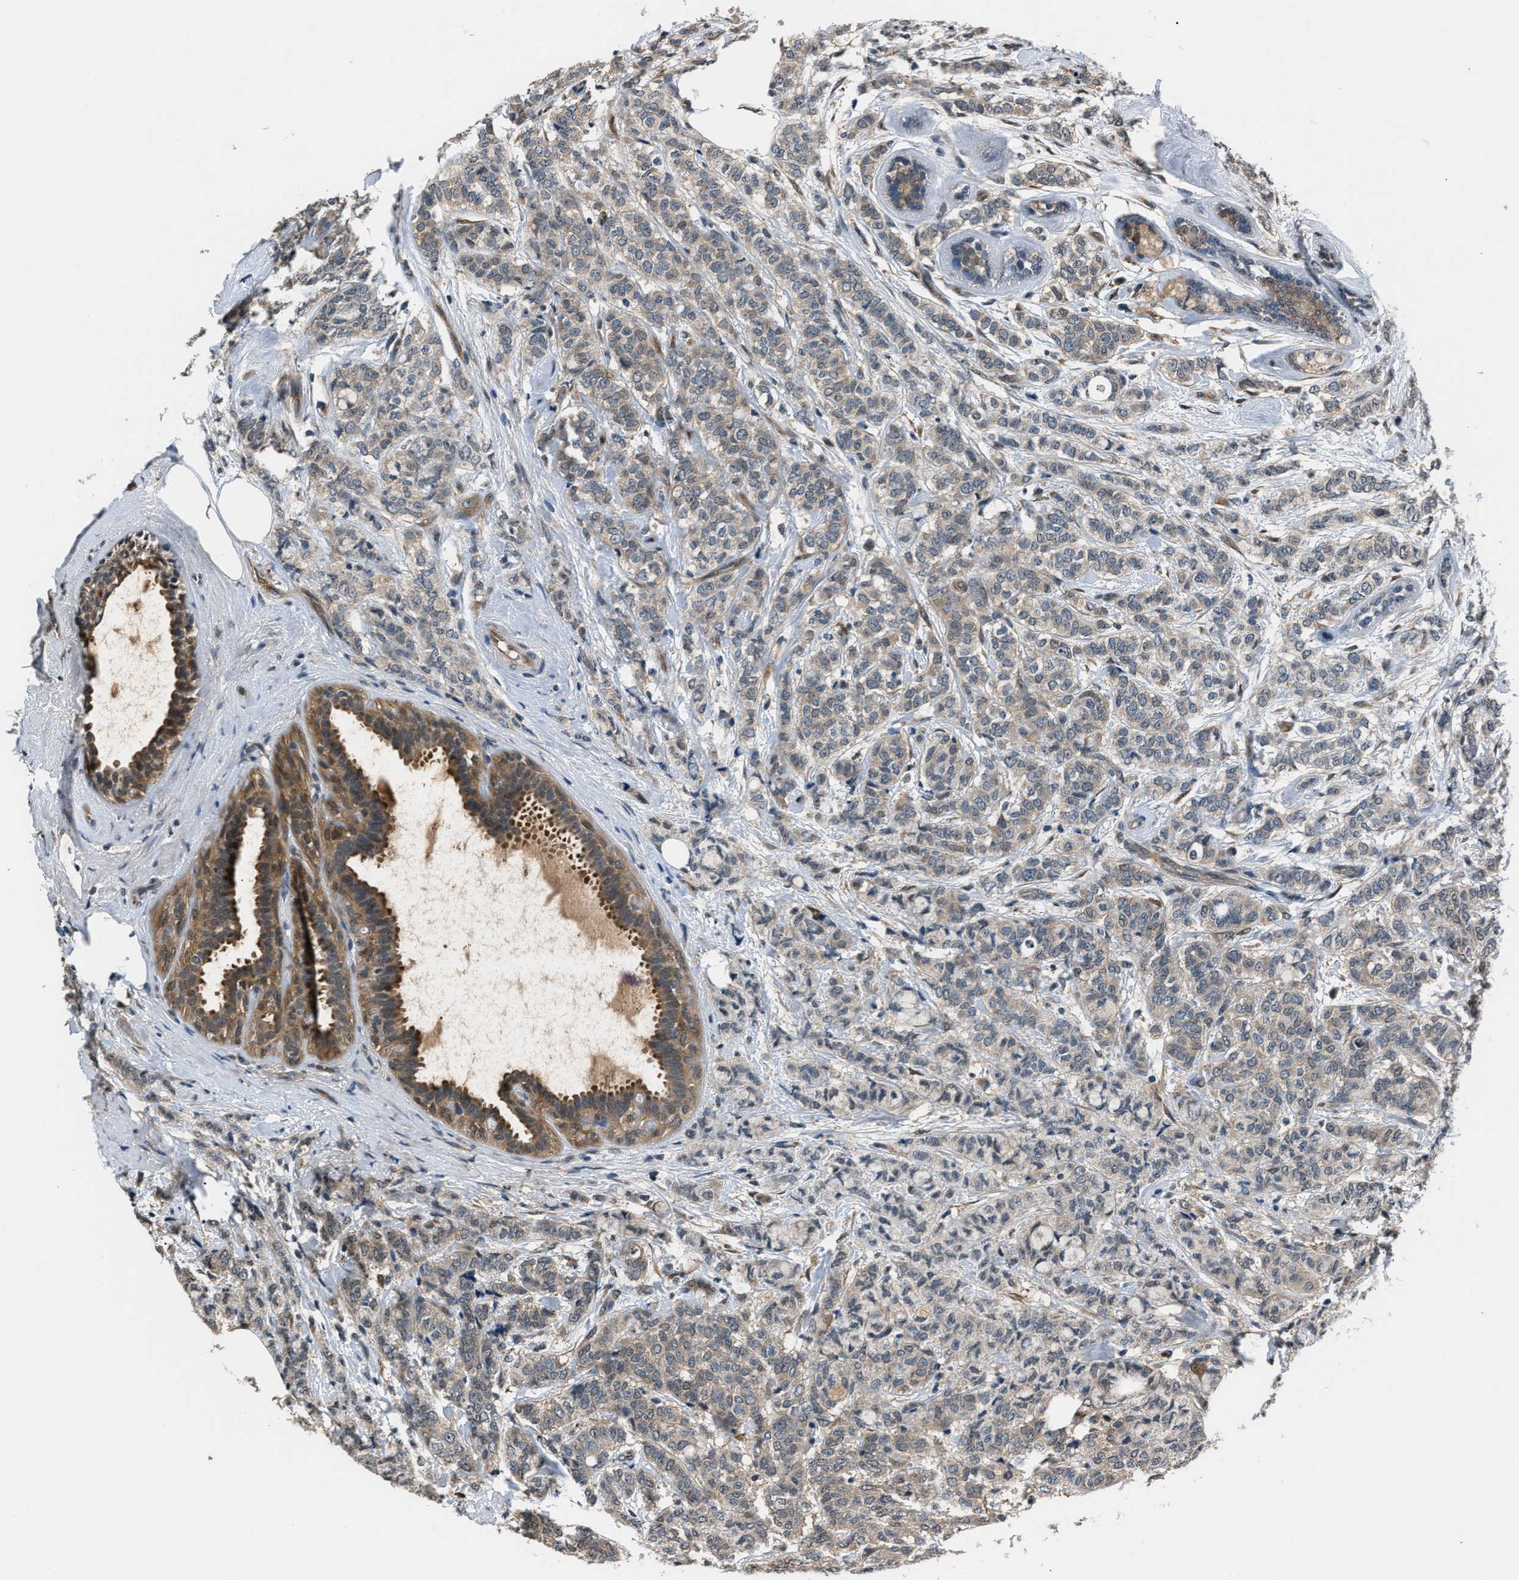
{"staining": {"intensity": "weak", "quantity": "25%-75%", "location": "cytoplasmic/membranous"}, "tissue": "breast cancer", "cell_type": "Tumor cells", "image_type": "cancer", "snomed": [{"axis": "morphology", "description": "Lobular carcinoma"}, {"axis": "topography", "description": "Breast"}], "caption": "Immunohistochemical staining of human lobular carcinoma (breast) displays low levels of weak cytoplasmic/membranous staining in approximately 25%-75% of tumor cells. (Brightfield microscopy of DAB IHC at high magnification).", "gene": "TP53I3", "patient": {"sex": "female", "age": 60}}